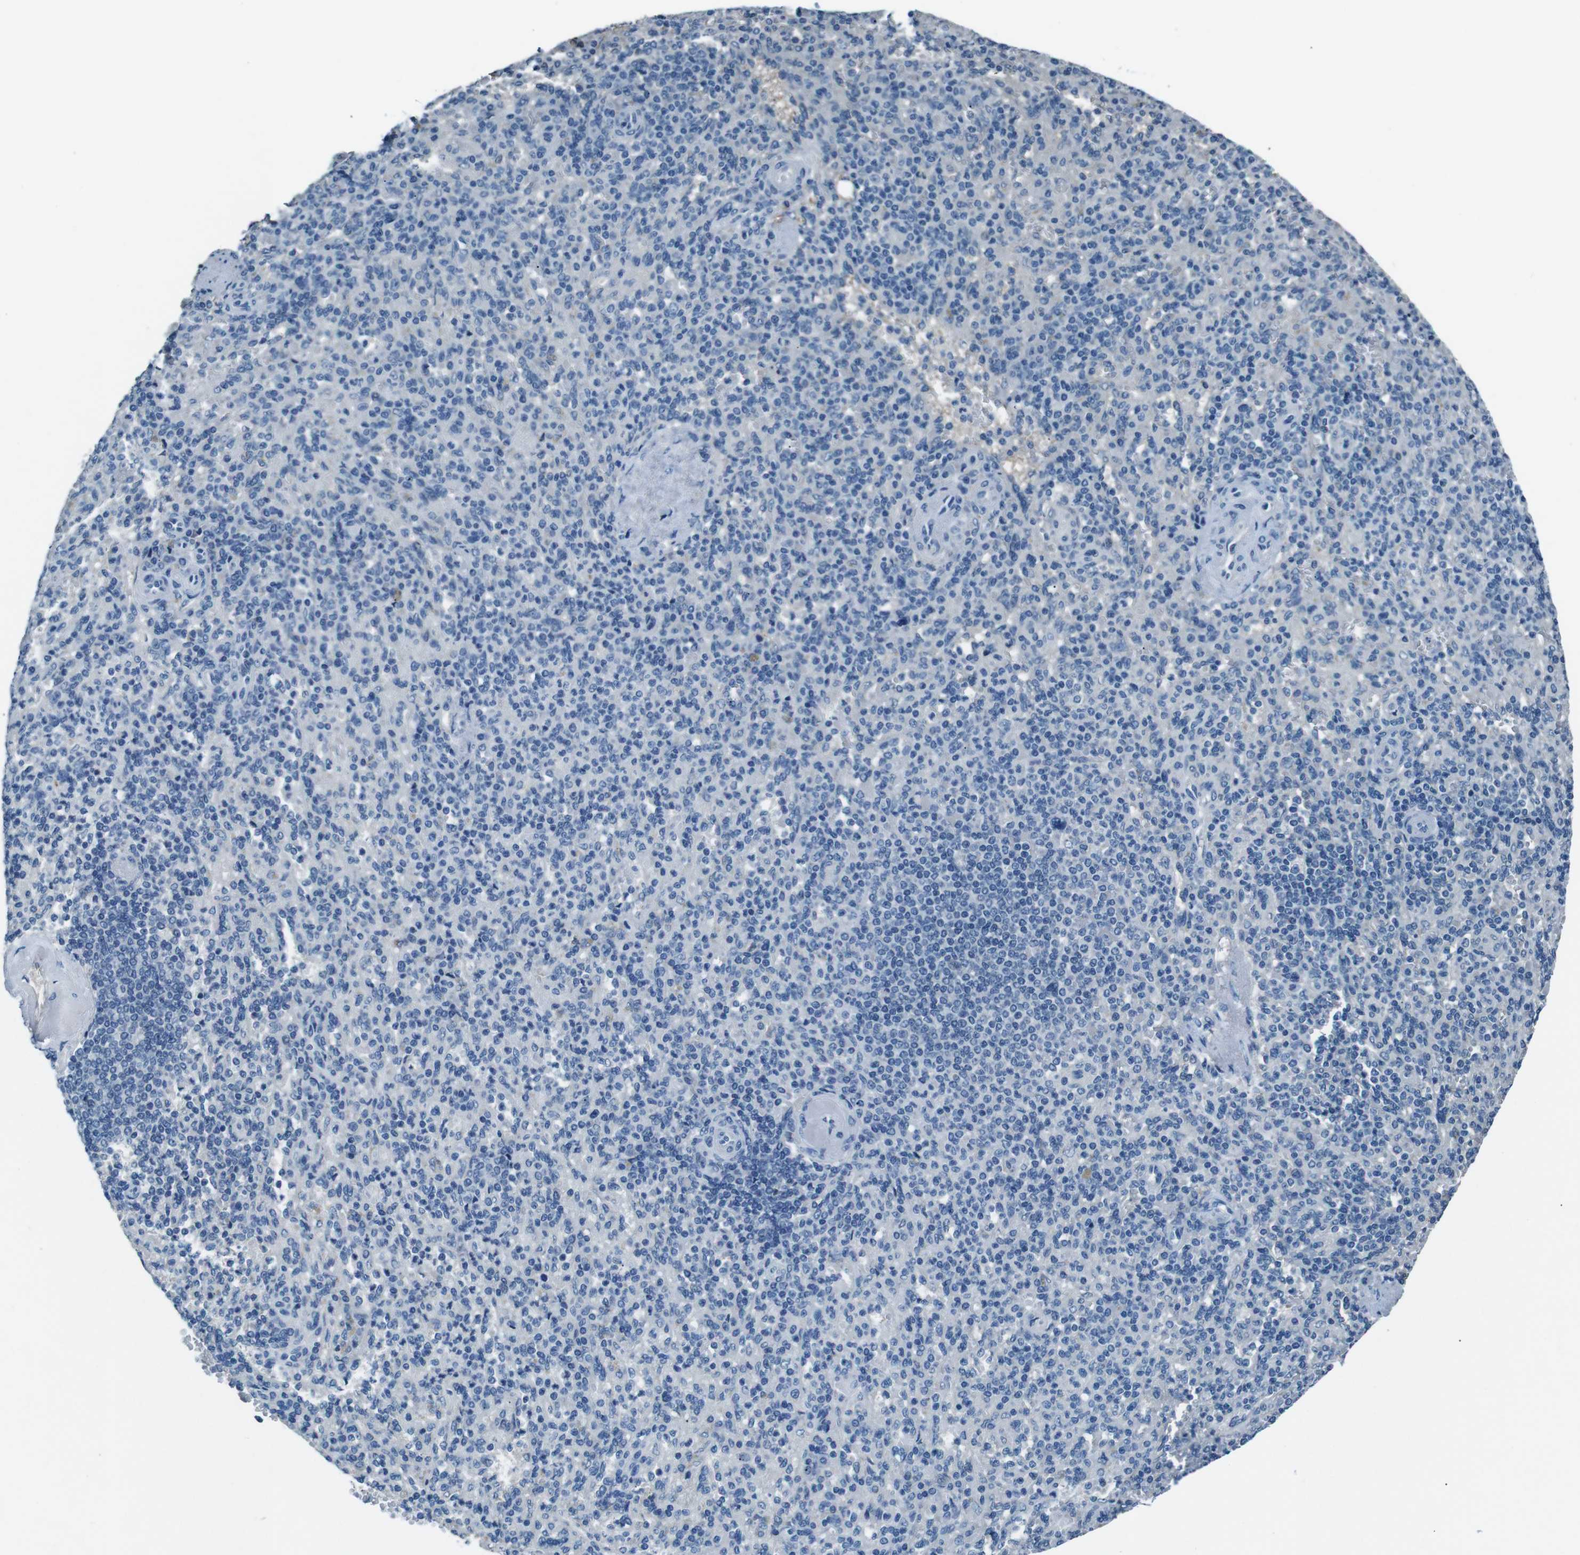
{"staining": {"intensity": "negative", "quantity": "none", "location": "none"}, "tissue": "spleen", "cell_type": "Cells in red pulp", "image_type": "normal", "snomed": [{"axis": "morphology", "description": "Normal tissue, NOS"}, {"axis": "topography", "description": "Spleen"}], "caption": "IHC image of benign spleen stained for a protein (brown), which demonstrates no staining in cells in red pulp.", "gene": "LEP", "patient": {"sex": "female", "age": 74}}